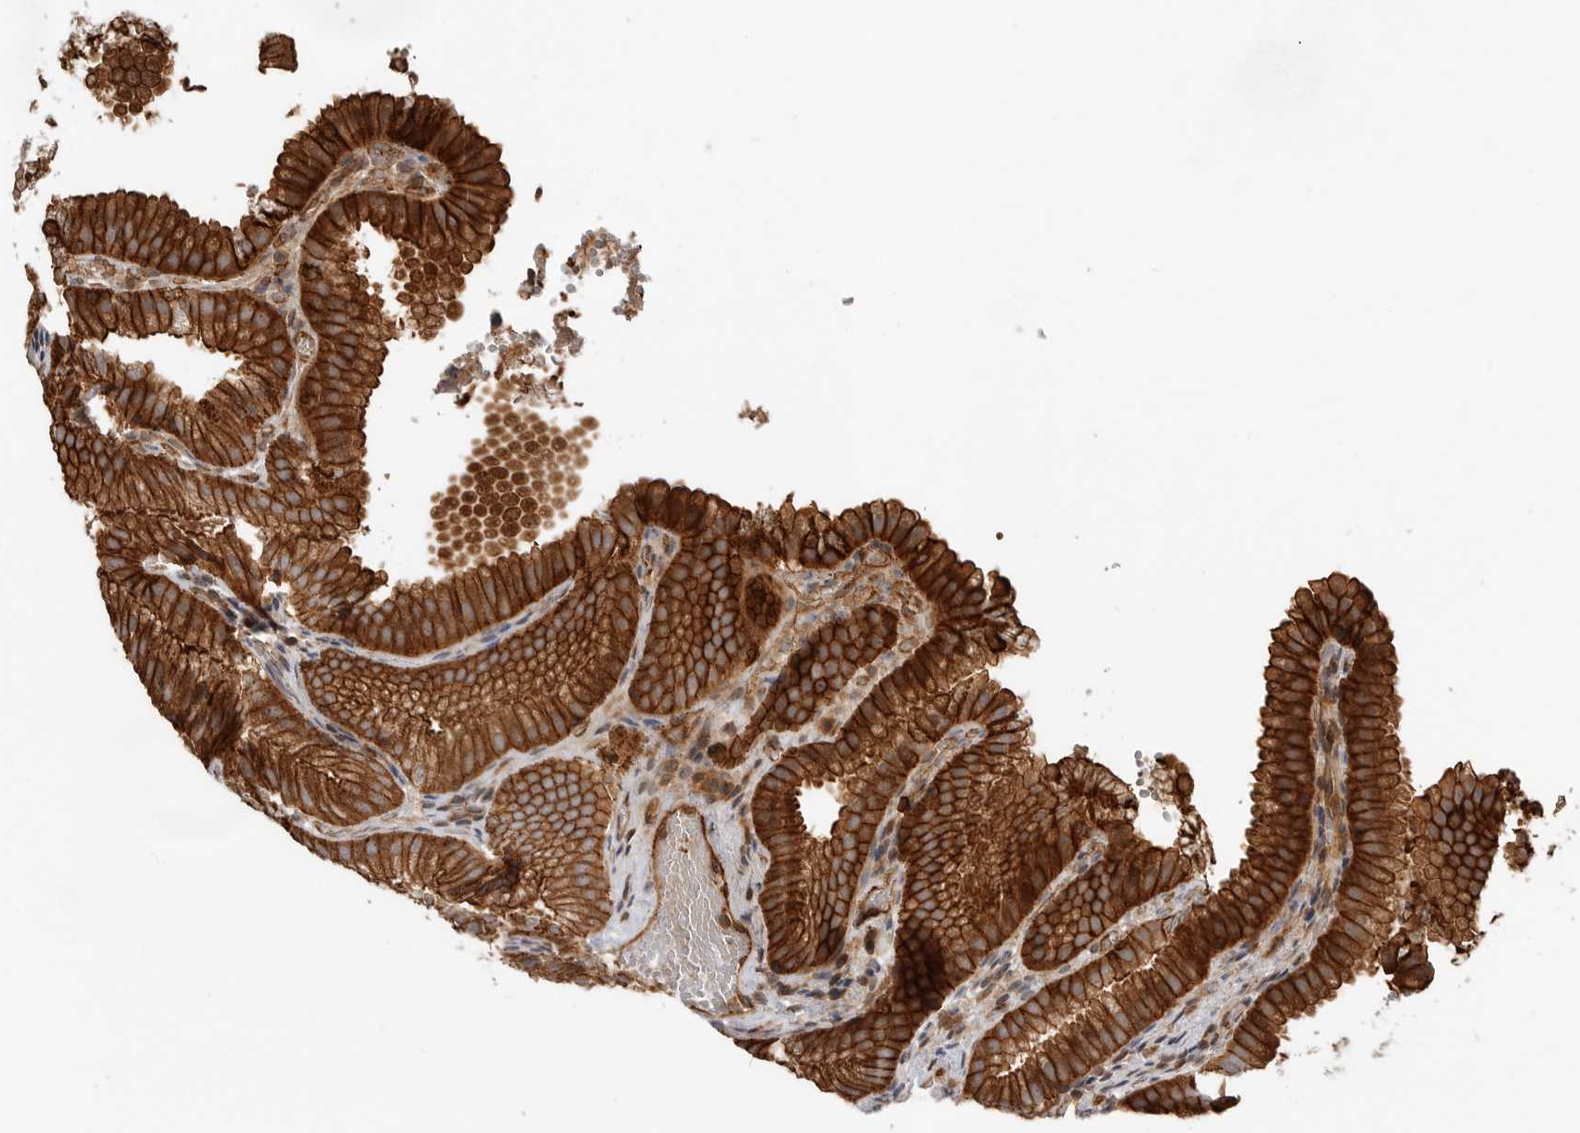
{"staining": {"intensity": "strong", "quantity": ">75%", "location": "cytoplasmic/membranous"}, "tissue": "gallbladder", "cell_type": "Glandular cells", "image_type": "normal", "snomed": [{"axis": "morphology", "description": "Normal tissue, NOS"}, {"axis": "topography", "description": "Gallbladder"}], "caption": "Protein analysis of unremarkable gallbladder displays strong cytoplasmic/membranous positivity in approximately >75% of glandular cells.", "gene": "GPATCH2", "patient": {"sex": "female", "age": 30}}